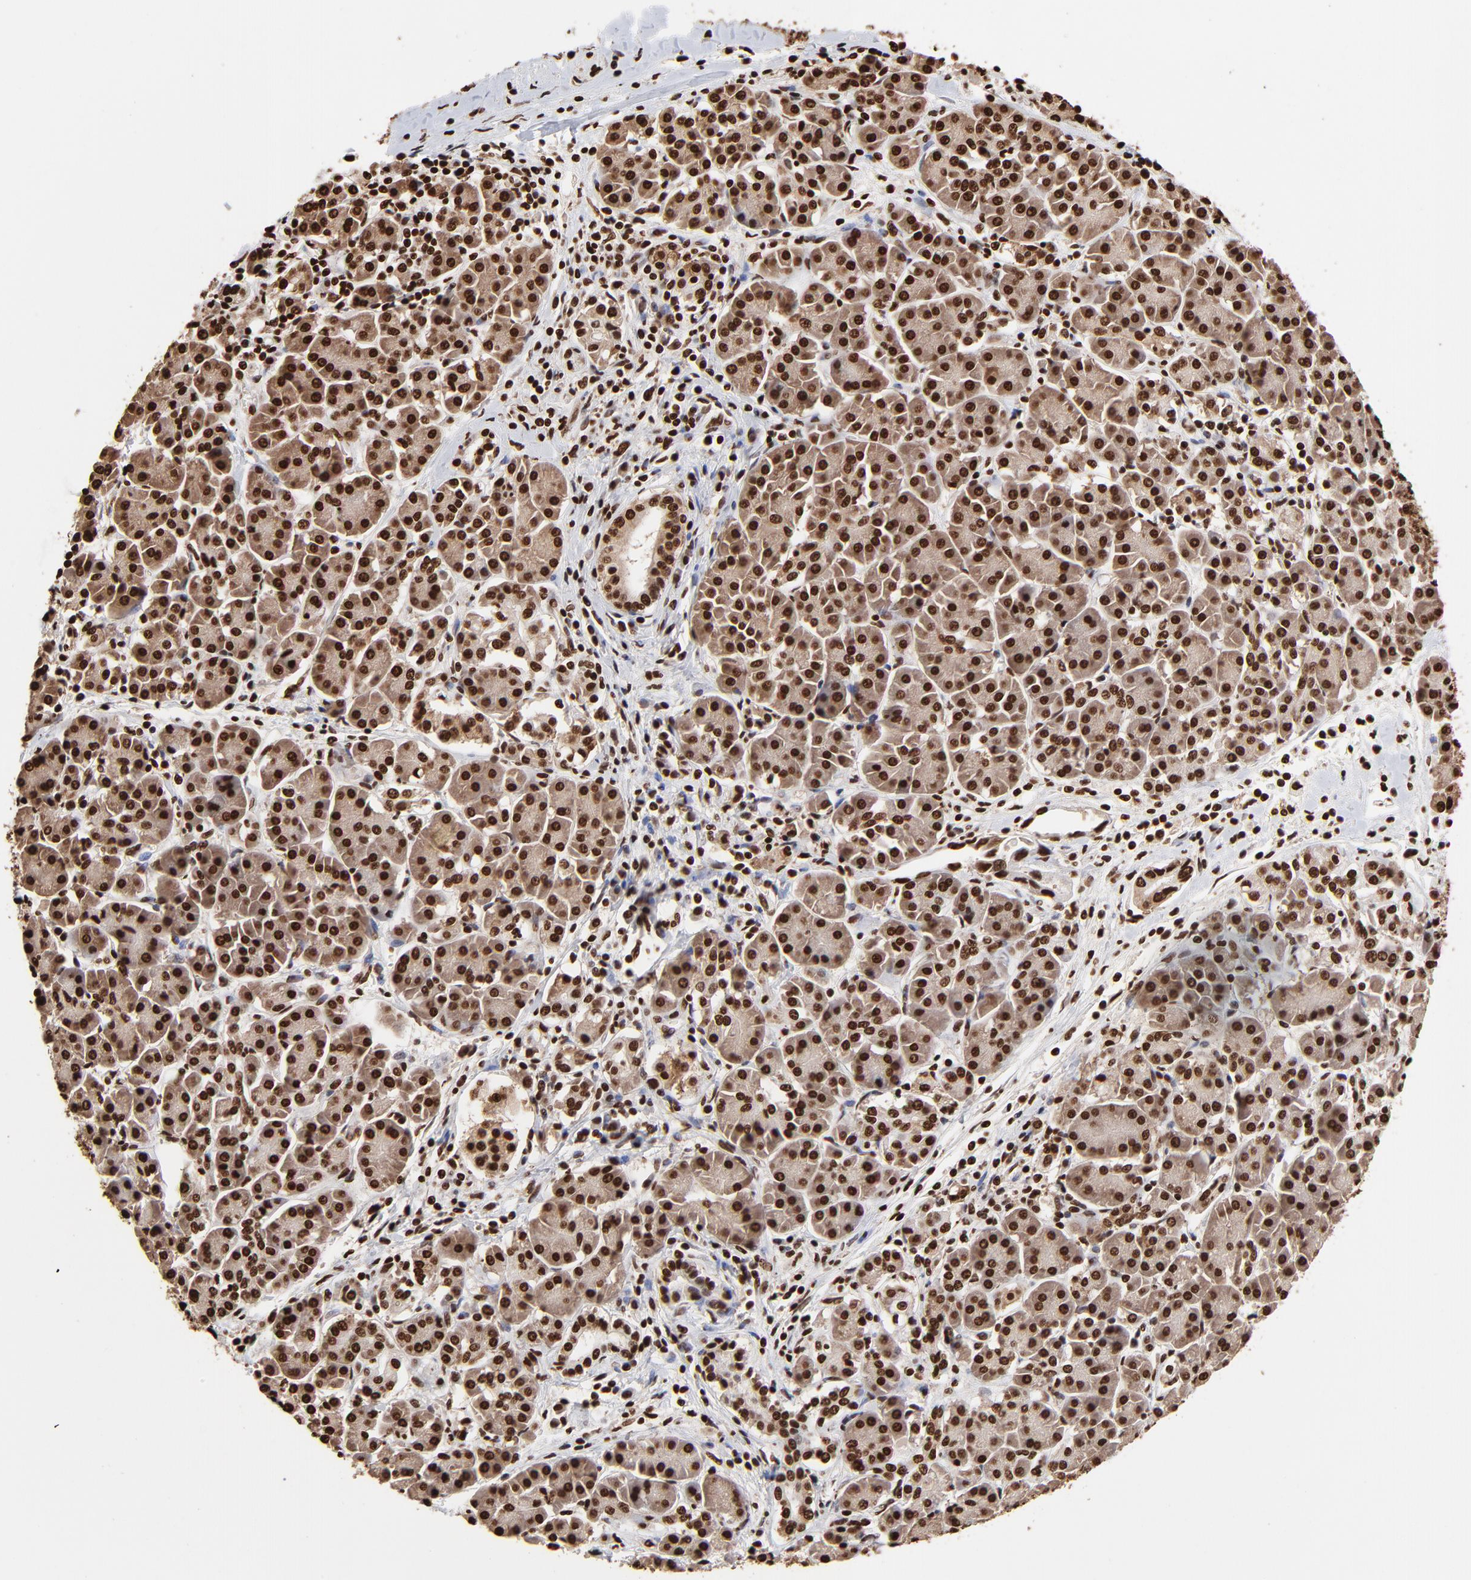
{"staining": {"intensity": "strong", "quantity": ">75%", "location": "cytoplasmic/membranous,nuclear"}, "tissue": "pancreatic cancer", "cell_type": "Tumor cells", "image_type": "cancer", "snomed": [{"axis": "morphology", "description": "Adenocarcinoma, NOS"}, {"axis": "topography", "description": "Pancreas"}], "caption": "IHC of pancreatic cancer (adenocarcinoma) reveals high levels of strong cytoplasmic/membranous and nuclear positivity in about >75% of tumor cells. (DAB (3,3'-diaminobenzidine) IHC with brightfield microscopy, high magnification).", "gene": "ZNF544", "patient": {"sex": "female", "age": 57}}